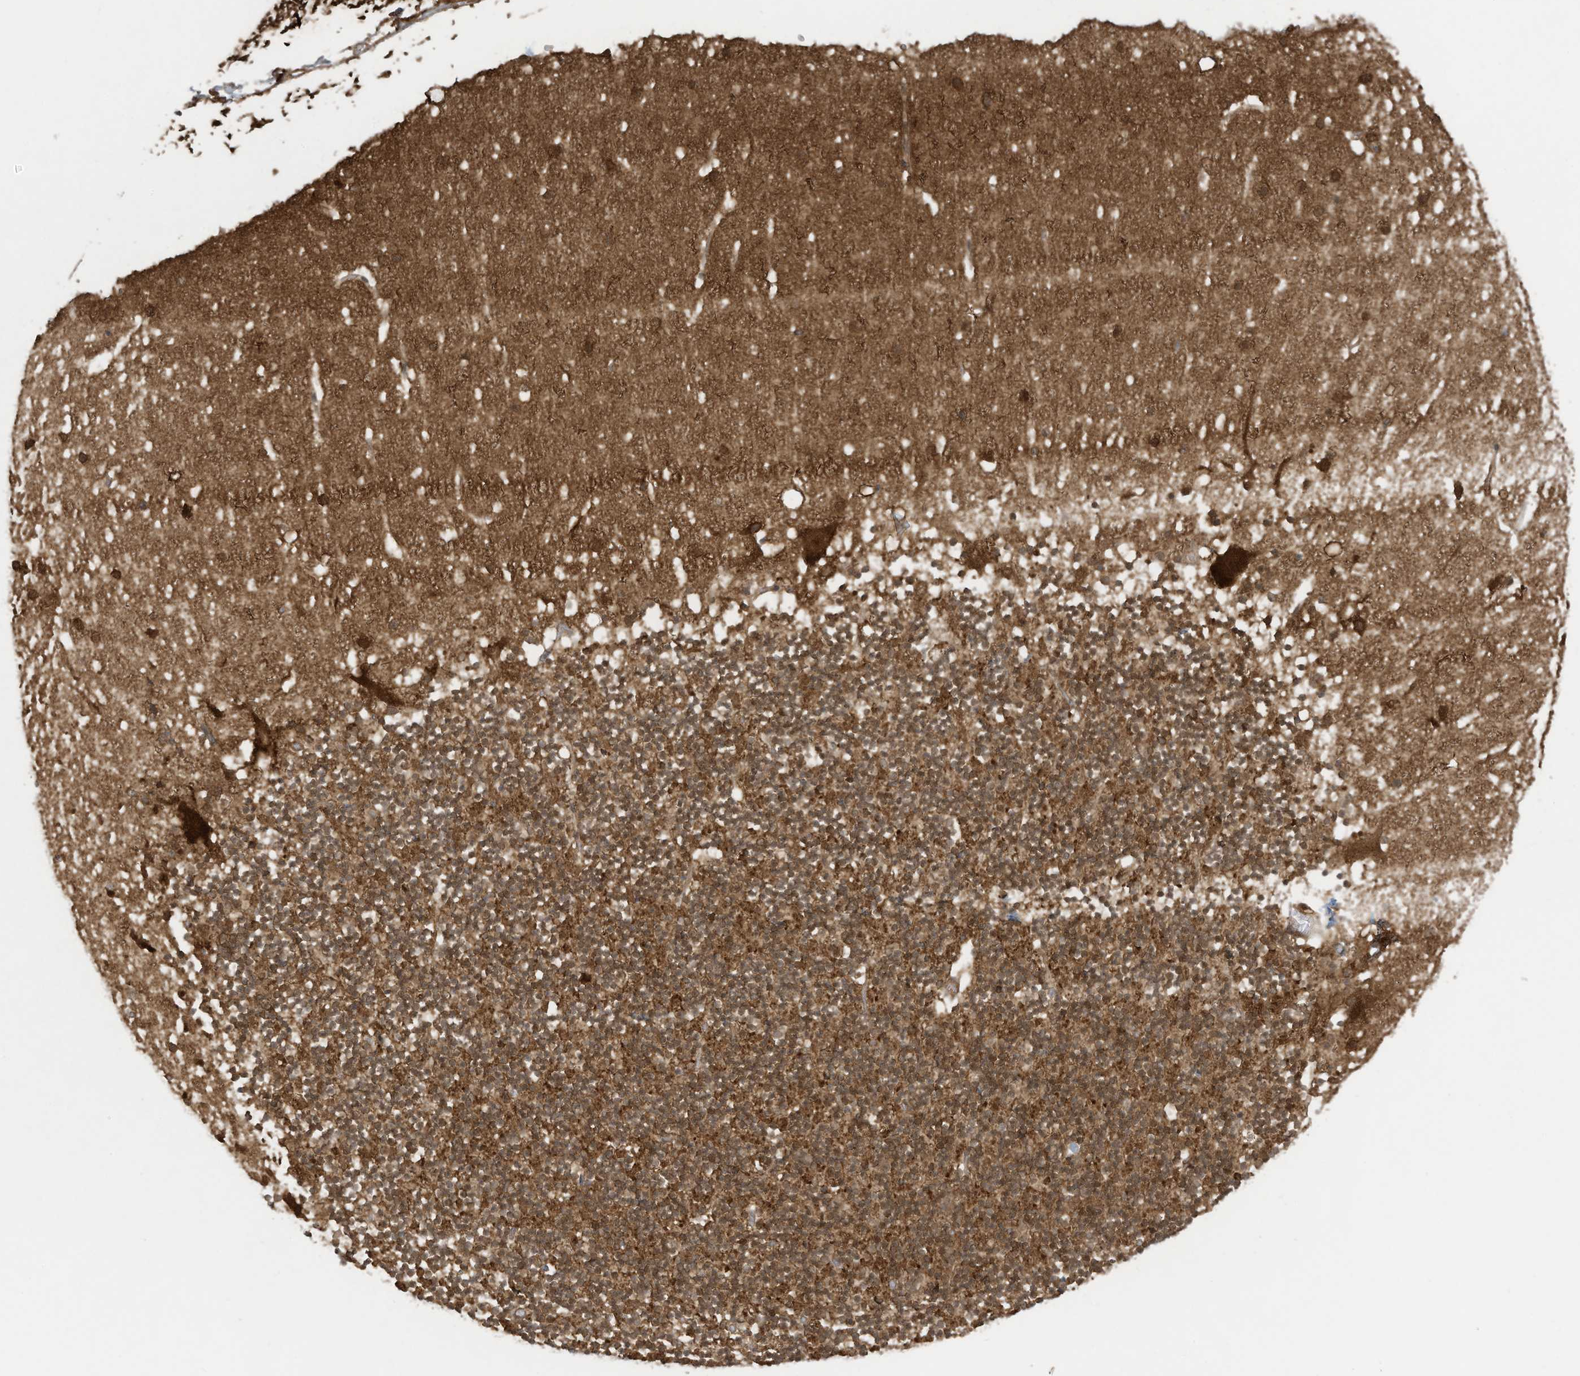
{"staining": {"intensity": "moderate", "quantity": ">75%", "location": "cytoplasmic/membranous,nuclear"}, "tissue": "cerebellum", "cell_type": "Cells in granular layer", "image_type": "normal", "snomed": [{"axis": "morphology", "description": "Normal tissue, NOS"}, {"axis": "topography", "description": "Cerebellum"}], "caption": "This is a histology image of immunohistochemistry (IHC) staining of normal cerebellum, which shows moderate positivity in the cytoplasmic/membranous,nuclear of cells in granular layer.", "gene": "OLA1", "patient": {"sex": "male", "age": 57}}